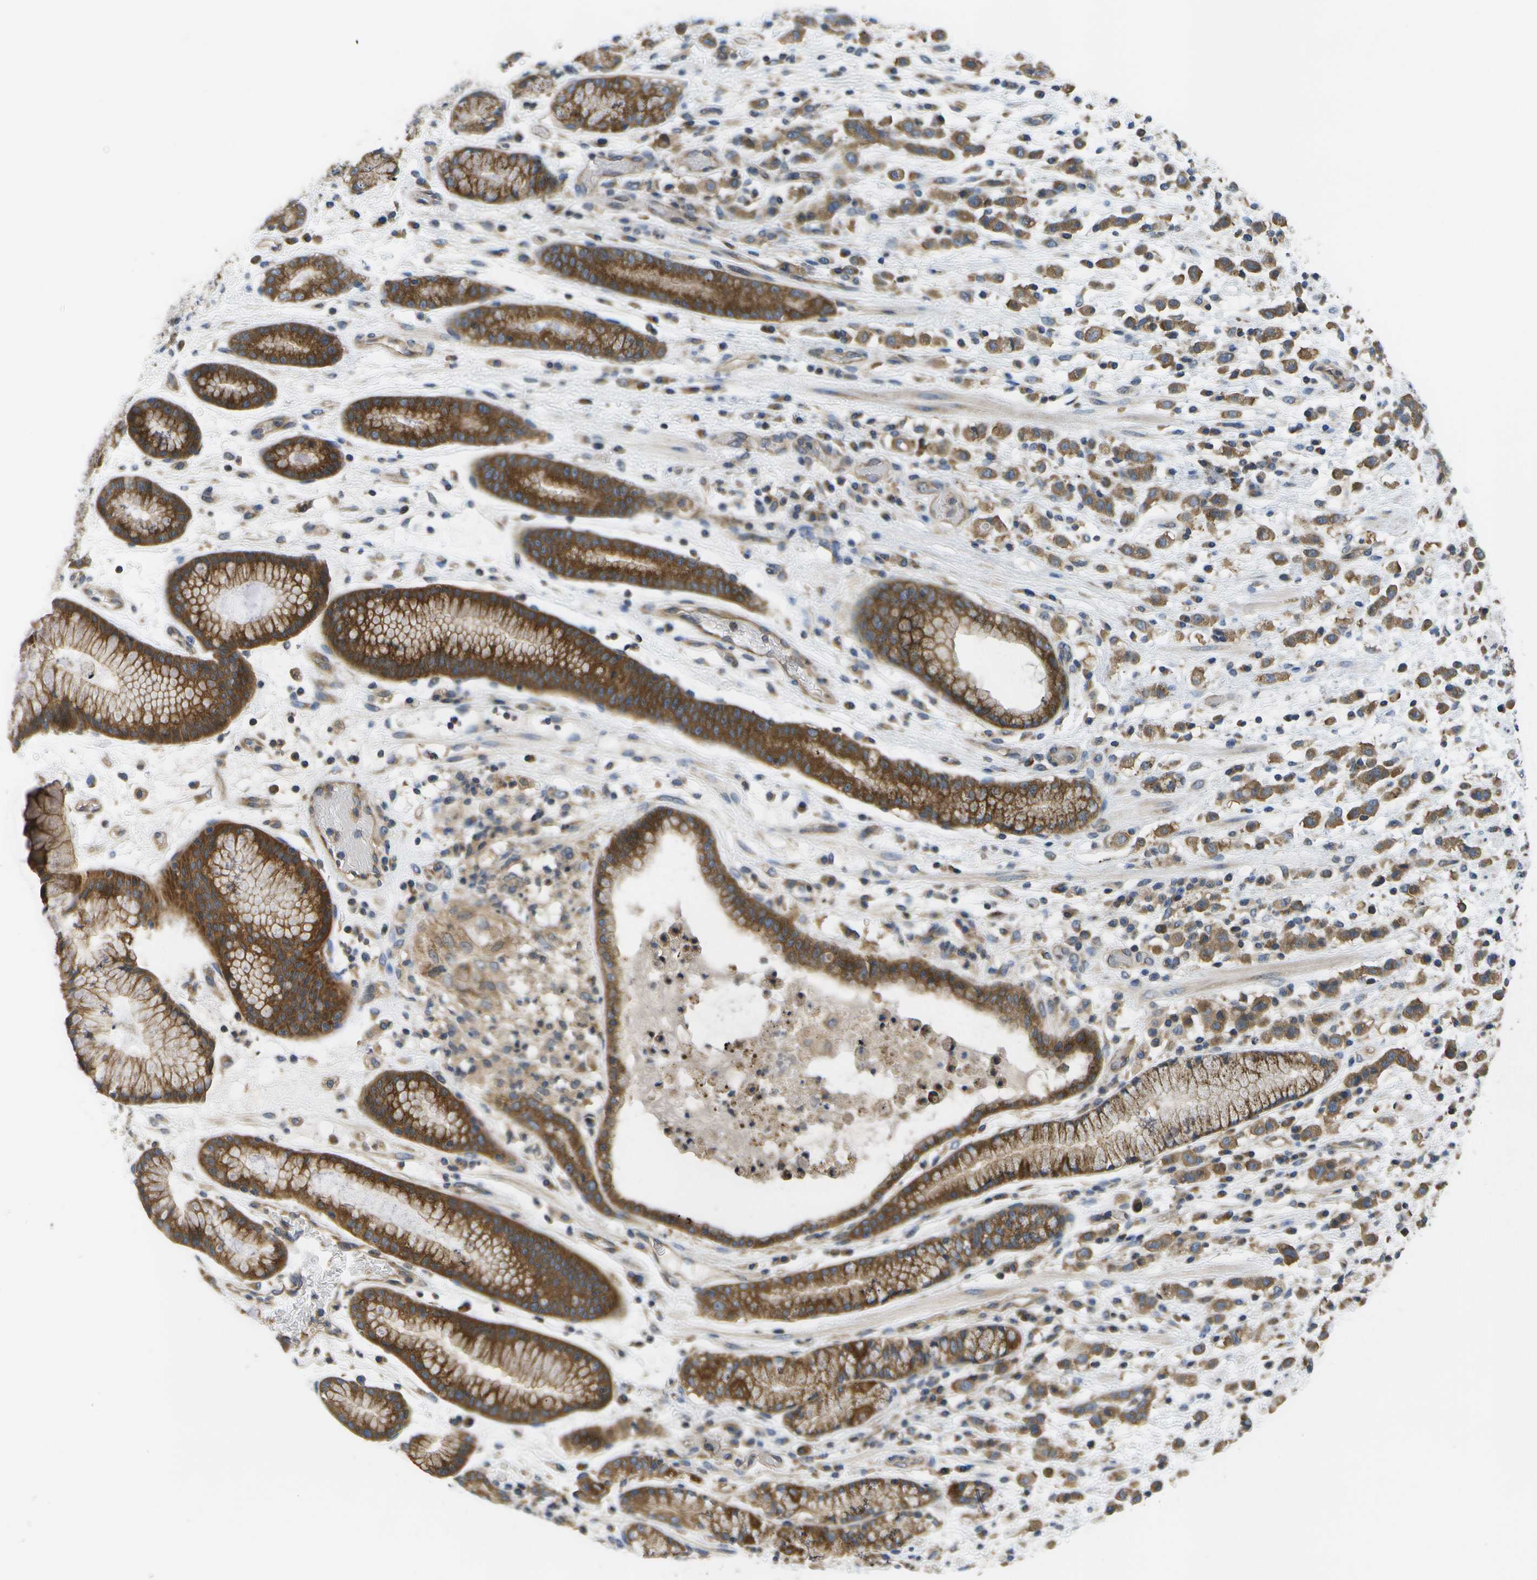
{"staining": {"intensity": "strong", "quantity": ">75%", "location": "cytoplasmic/membranous"}, "tissue": "stomach cancer", "cell_type": "Tumor cells", "image_type": "cancer", "snomed": [{"axis": "morphology", "description": "Adenocarcinoma, NOS"}, {"axis": "topography", "description": "Stomach, lower"}], "caption": "Strong cytoplasmic/membranous positivity is seen in about >75% of tumor cells in stomach adenocarcinoma.", "gene": "DPM3", "patient": {"sex": "male", "age": 88}}